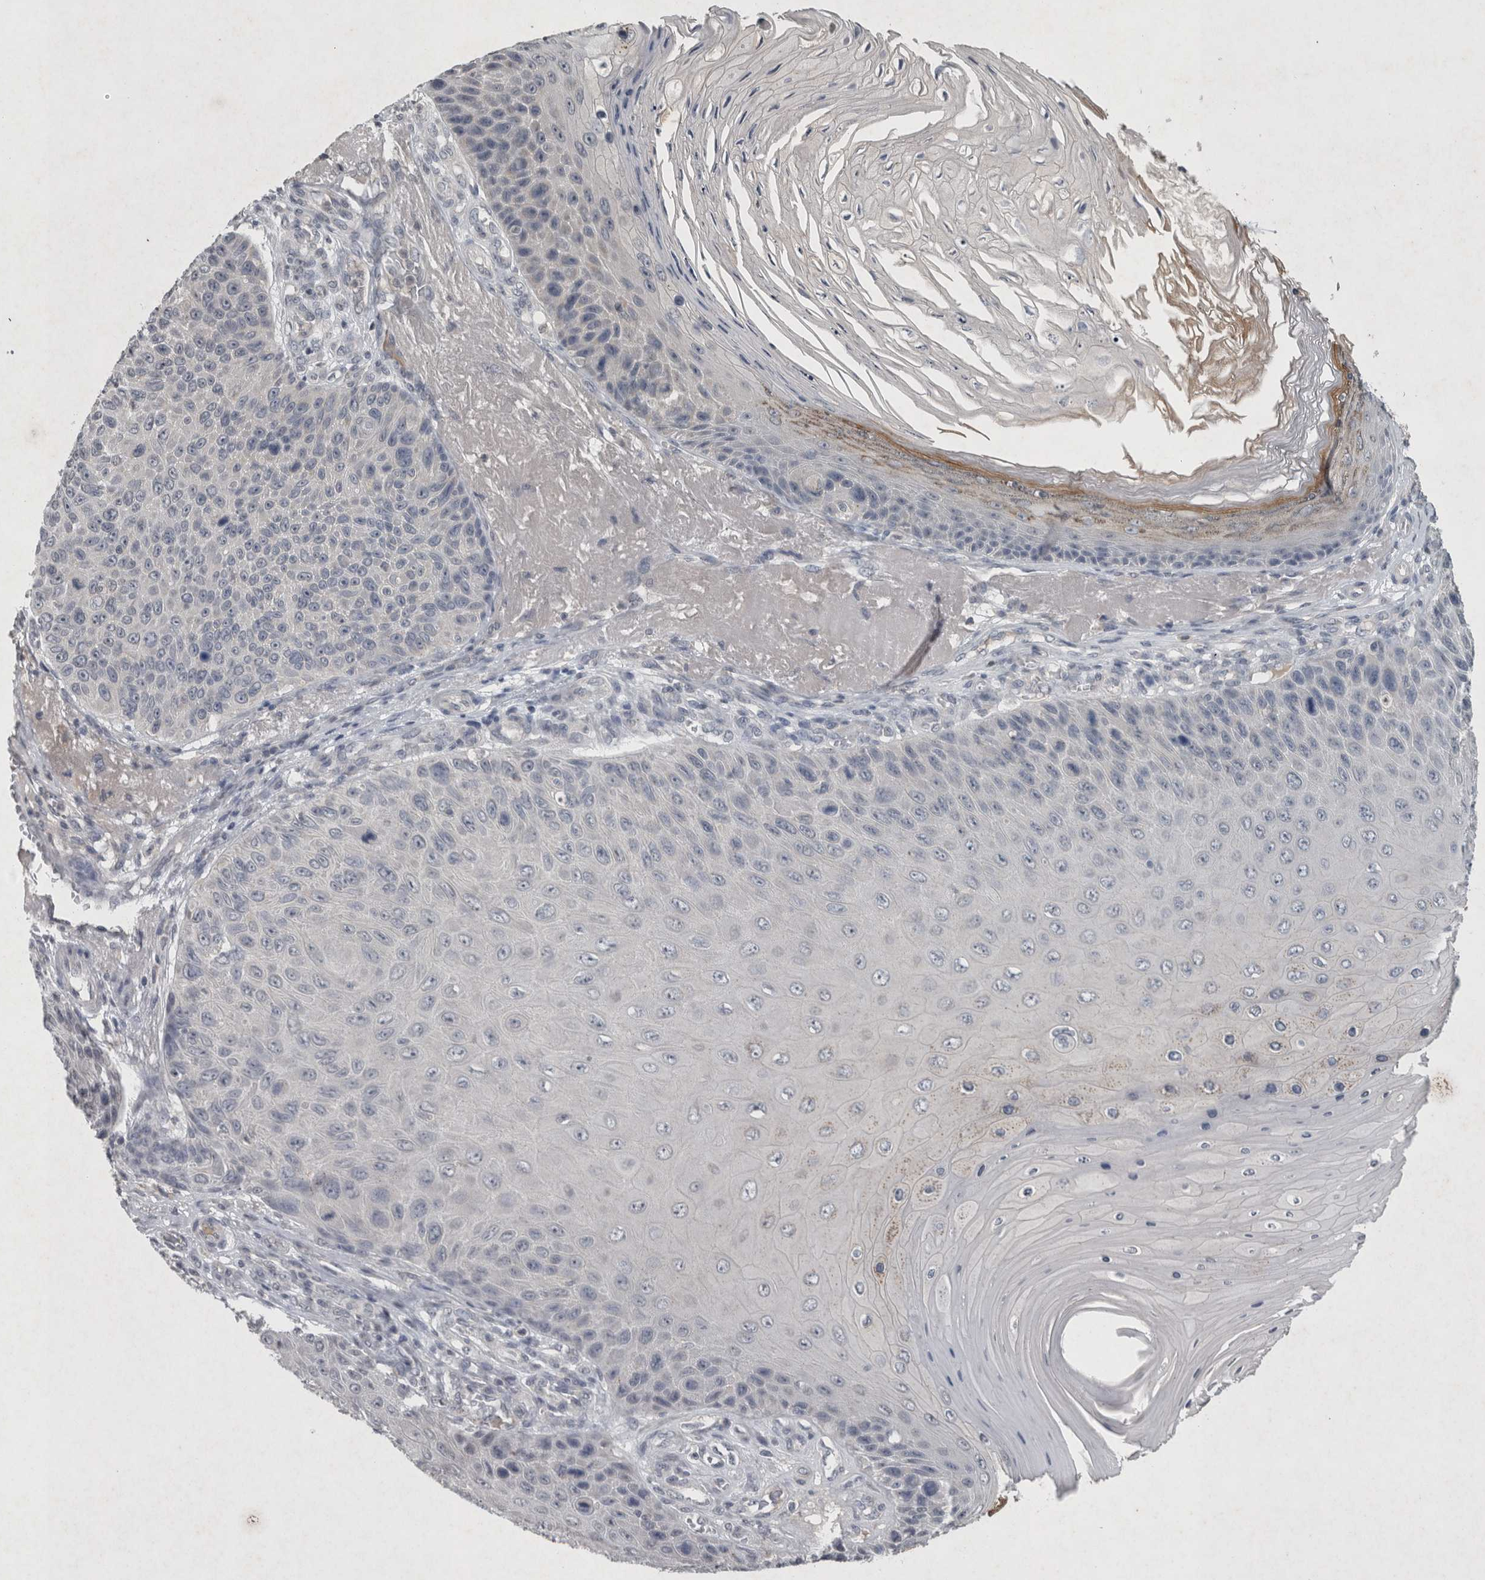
{"staining": {"intensity": "negative", "quantity": "none", "location": "none"}, "tissue": "skin cancer", "cell_type": "Tumor cells", "image_type": "cancer", "snomed": [{"axis": "morphology", "description": "Squamous cell carcinoma, NOS"}, {"axis": "topography", "description": "Skin"}], "caption": "Immunohistochemistry (IHC) of human skin cancer (squamous cell carcinoma) exhibits no expression in tumor cells.", "gene": "WNT7A", "patient": {"sex": "female", "age": 88}}